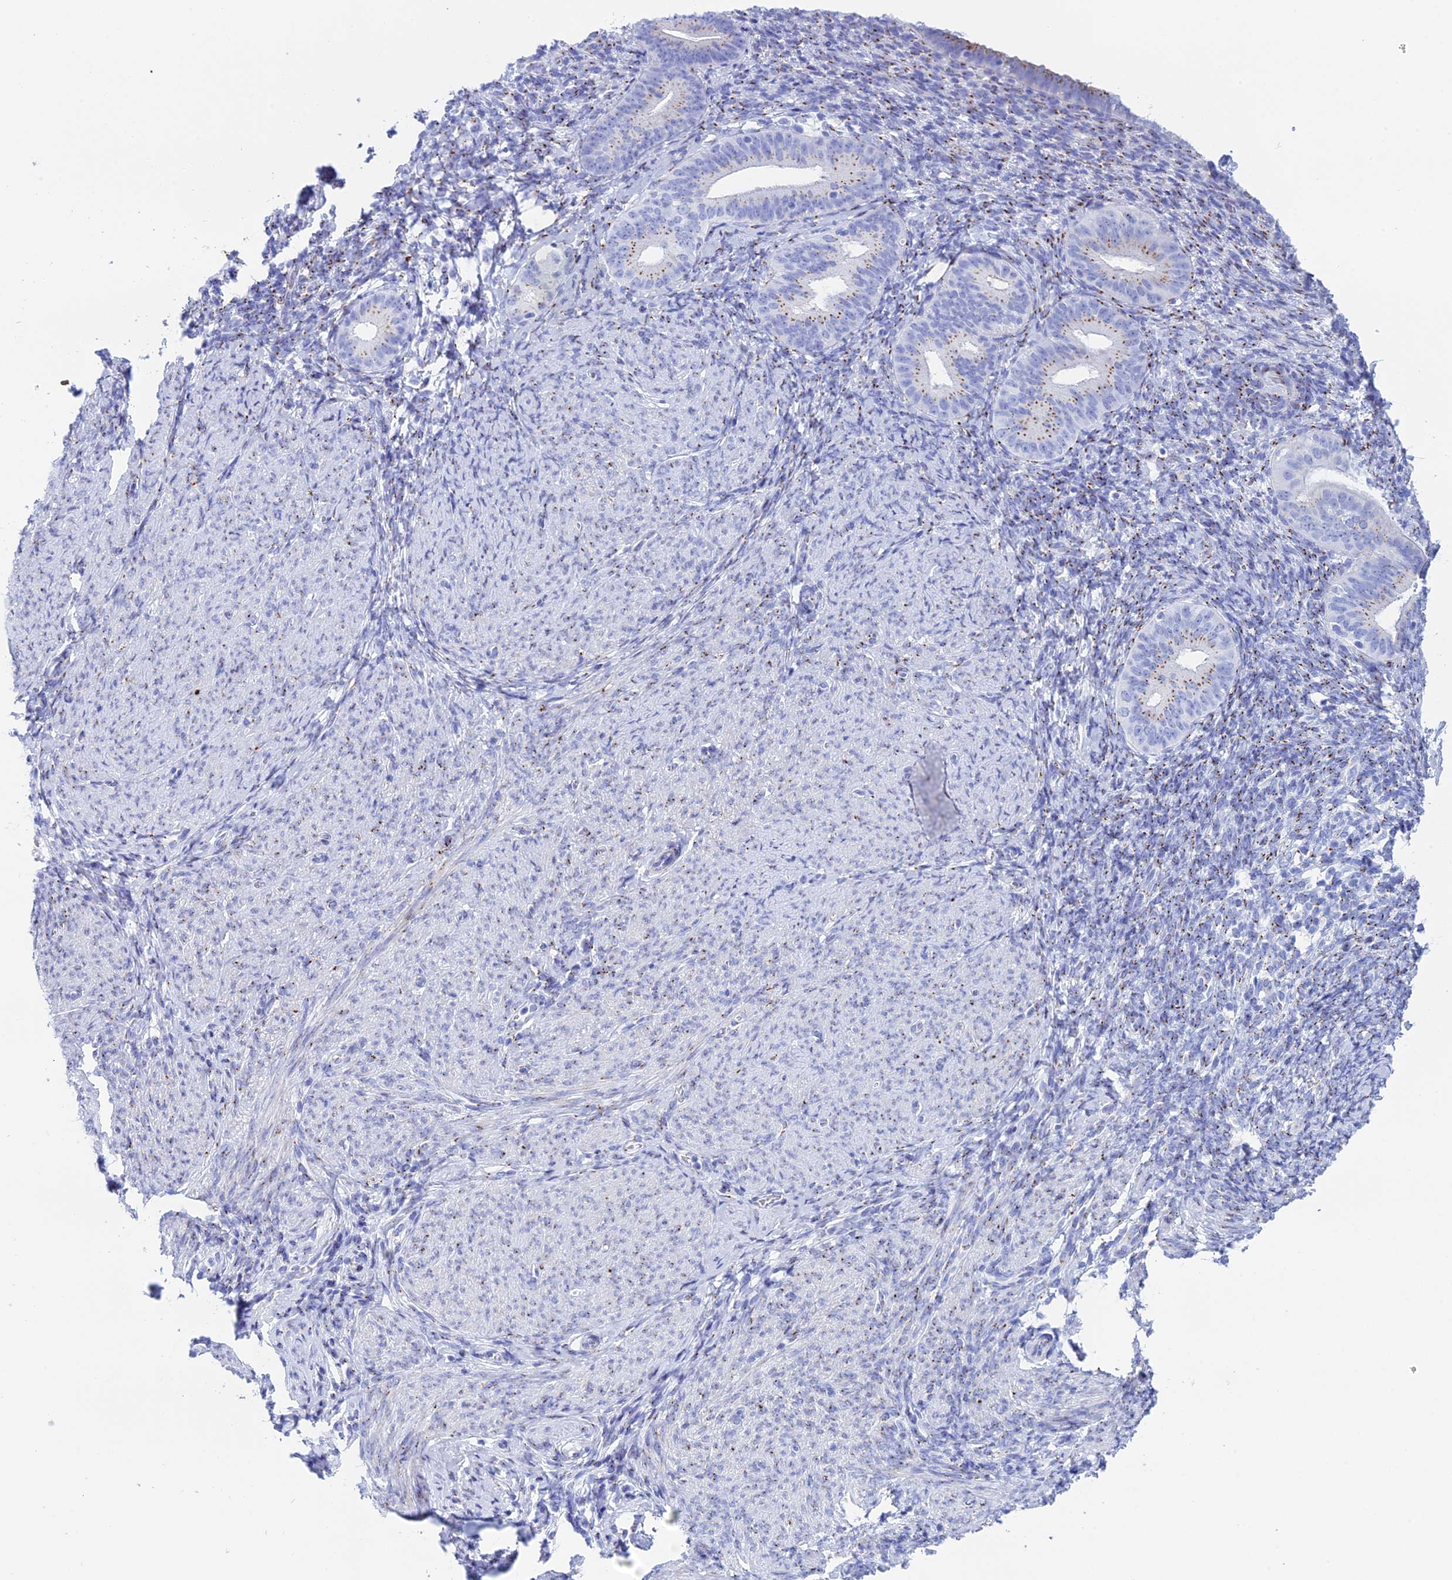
{"staining": {"intensity": "negative", "quantity": "none", "location": "none"}, "tissue": "endometrium", "cell_type": "Cells in endometrial stroma", "image_type": "normal", "snomed": [{"axis": "morphology", "description": "Normal tissue, NOS"}, {"axis": "topography", "description": "Endometrium"}], "caption": "Immunohistochemistry (IHC) histopathology image of unremarkable endometrium stained for a protein (brown), which displays no staining in cells in endometrial stroma. Brightfield microscopy of immunohistochemistry stained with DAB (brown) and hematoxylin (blue), captured at high magnification.", "gene": "ERICH4", "patient": {"sex": "female", "age": 65}}